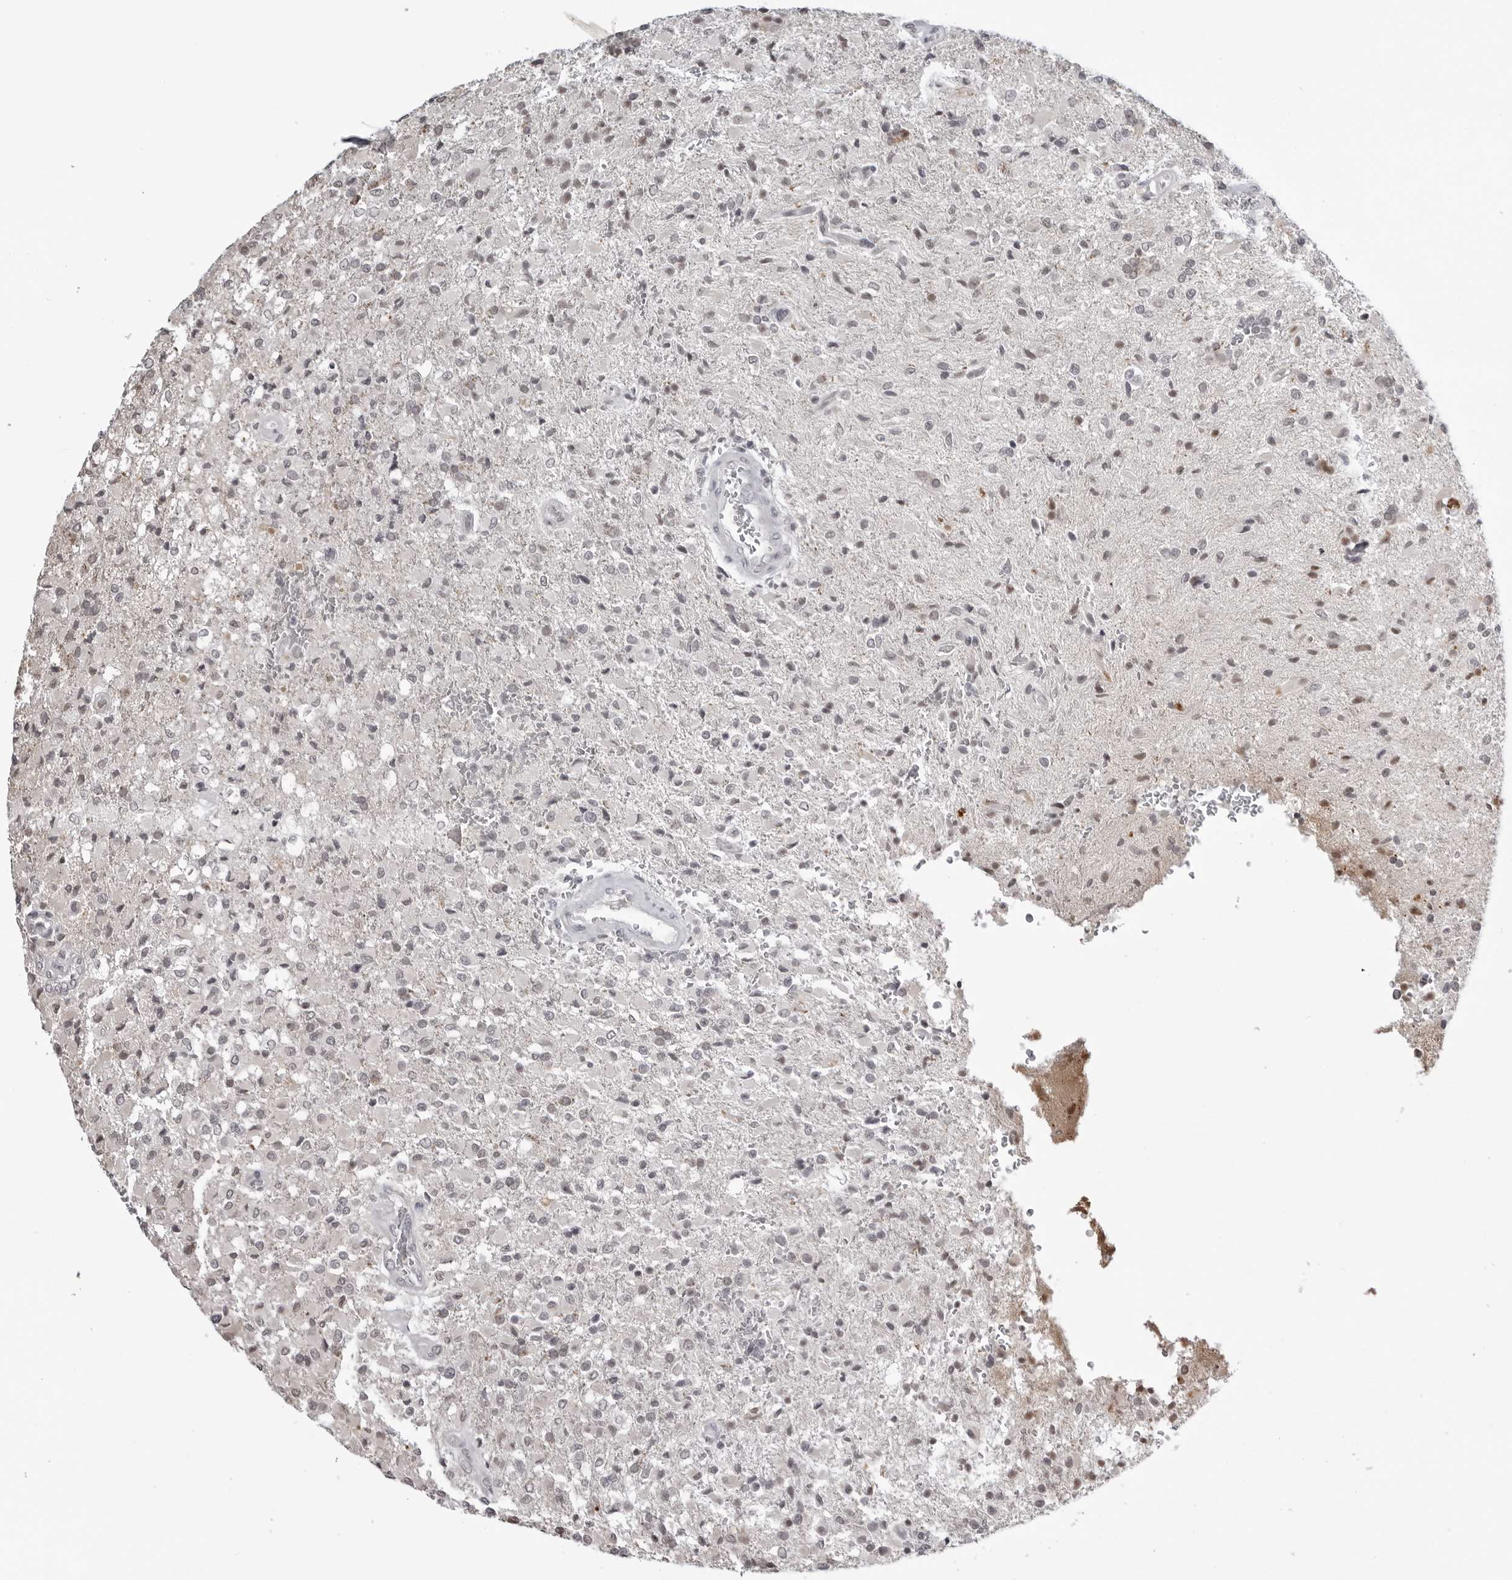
{"staining": {"intensity": "negative", "quantity": "none", "location": "none"}, "tissue": "glioma", "cell_type": "Tumor cells", "image_type": "cancer", "snomed": [{"axis": "morphology", "description": "Glioma, malignant, High grade"}, {"axis": "topography", "description": "Brain"}], "caption": "Immunohistochemistry (IHC) histopathology image of human malignant high-grade glioma stained for a protein (brown), which exhibits no staining in tumor cells. The staining was performed using DAB to visualize the protein expression in brown, while the nuclei were stained in blue with hematoxylin (Magnification: 20x).", "gene": "YWHAG", "patient": {"sex": "male", "age": 71}}